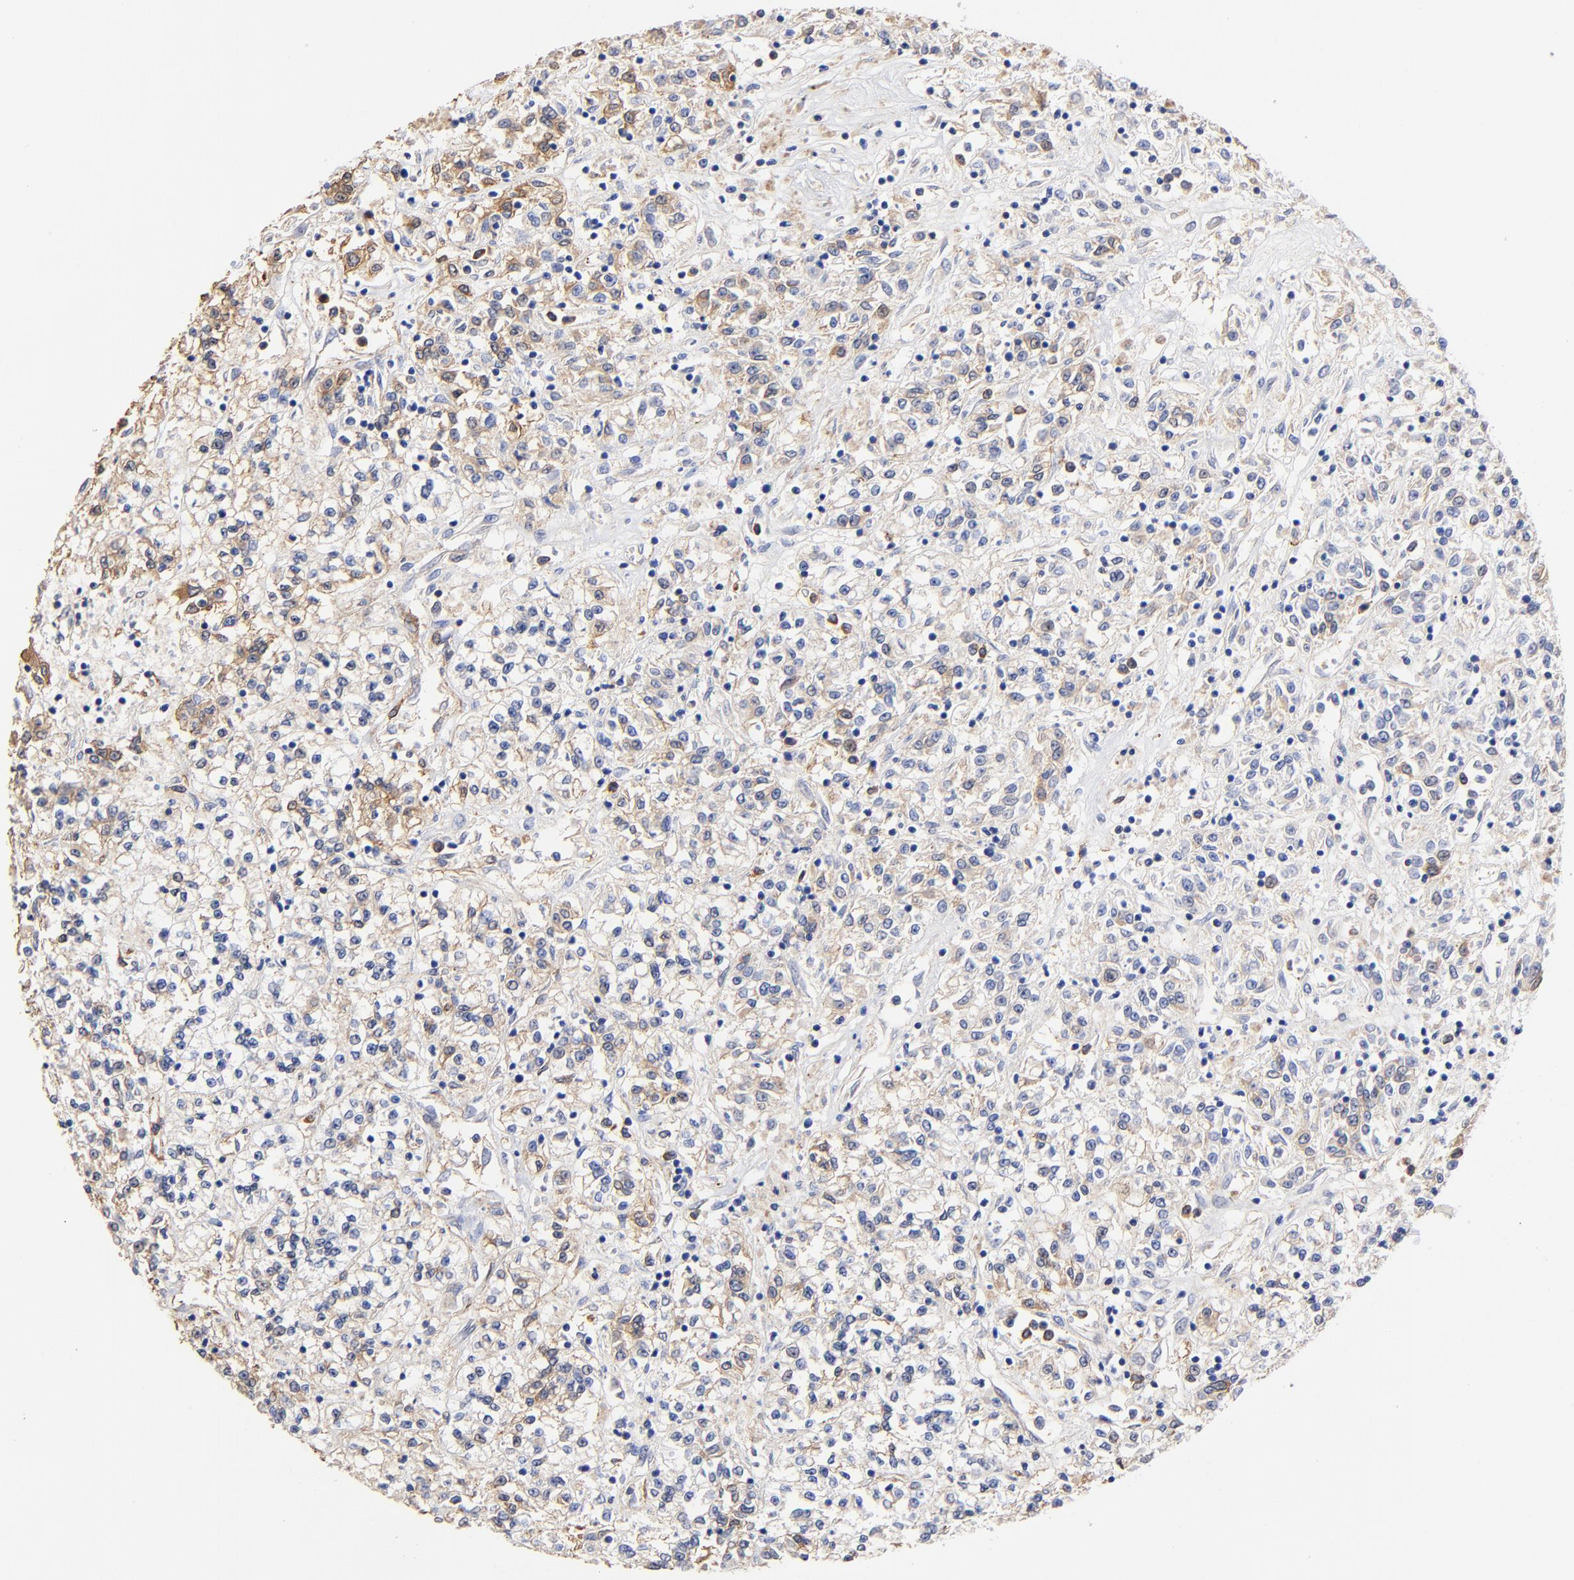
{"staining": {"intensity": "moderate", "quantity": "25%-75%", "location": "cytoplasmic/membranous"}, "tissue": "renal cancer", "cell_type": "Tumor cells", "image_type": "cancer", "snomed": [{"axis": "morphology", "description": "Adenocarcinoma, NOS"}, {"axis": "topography", "description": "Kidney"}], "caption": "IHC (DAB) staining of human renal cancer exhibits moderate cytoplasmic/membranous protein staining in about 25%-75% of tumor cells. (Stains: DAB in brown, nuclei in blue, Microscopy: brightfield microscopy at high magnification).", "gene": "TAGLN2", "patient": {"sex": "female", "age": 76}}